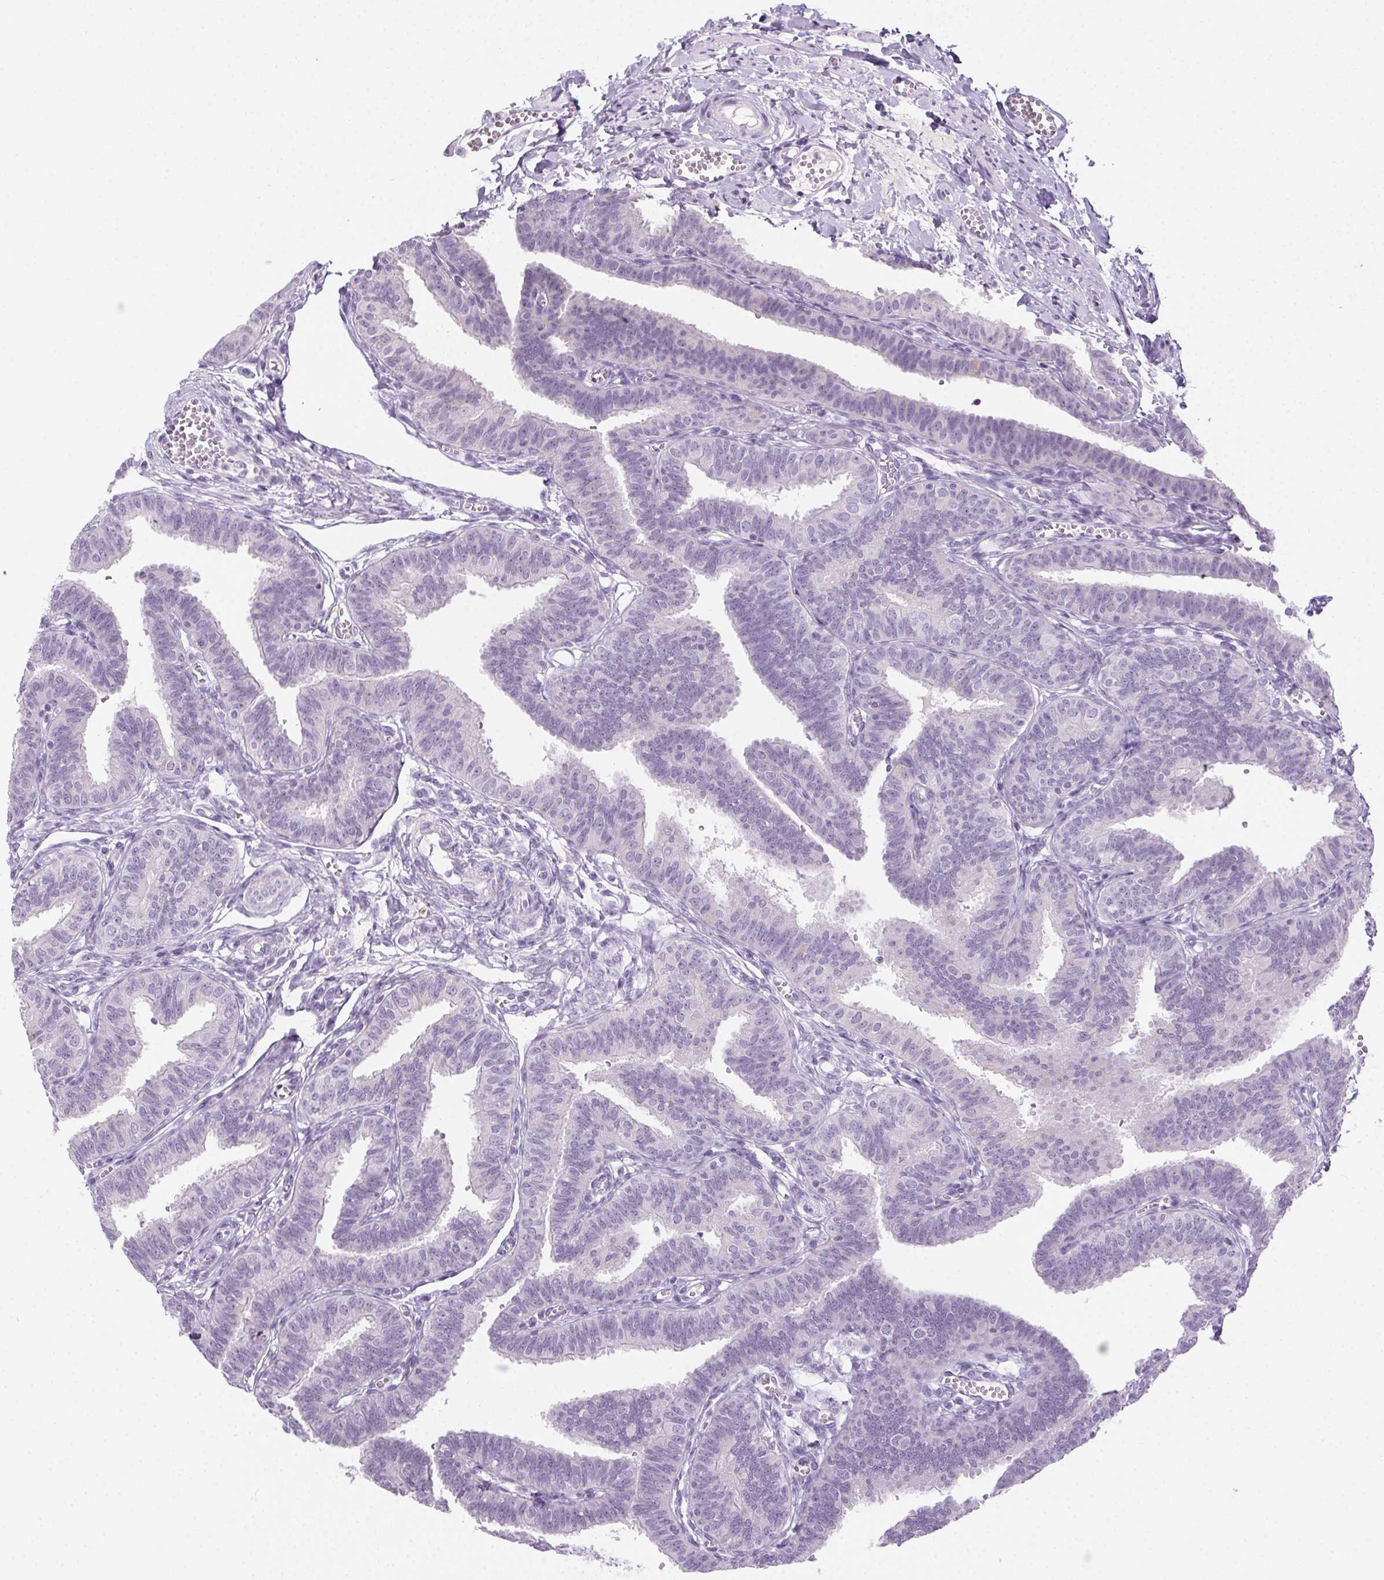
{"staining": {"intensity": "negative", "quantity": "none", "location": "none"}, "tissue": "fallopian tube", "cell_type": "Glandular cells", "image_type": "normal", "snomed": [{"axis": "morphology", "description": "Normal tissue, NOS"}, {"axis": "topography", "description": "Fallopian tube"}], "caption": "IHC image of unremarkable fallopian tube: fallopian tube stained with DAB demonstrates no significant protein staining in glandular cells.", "gene": "POPDC2", "patient": {"sex": "female", "age": 25}}